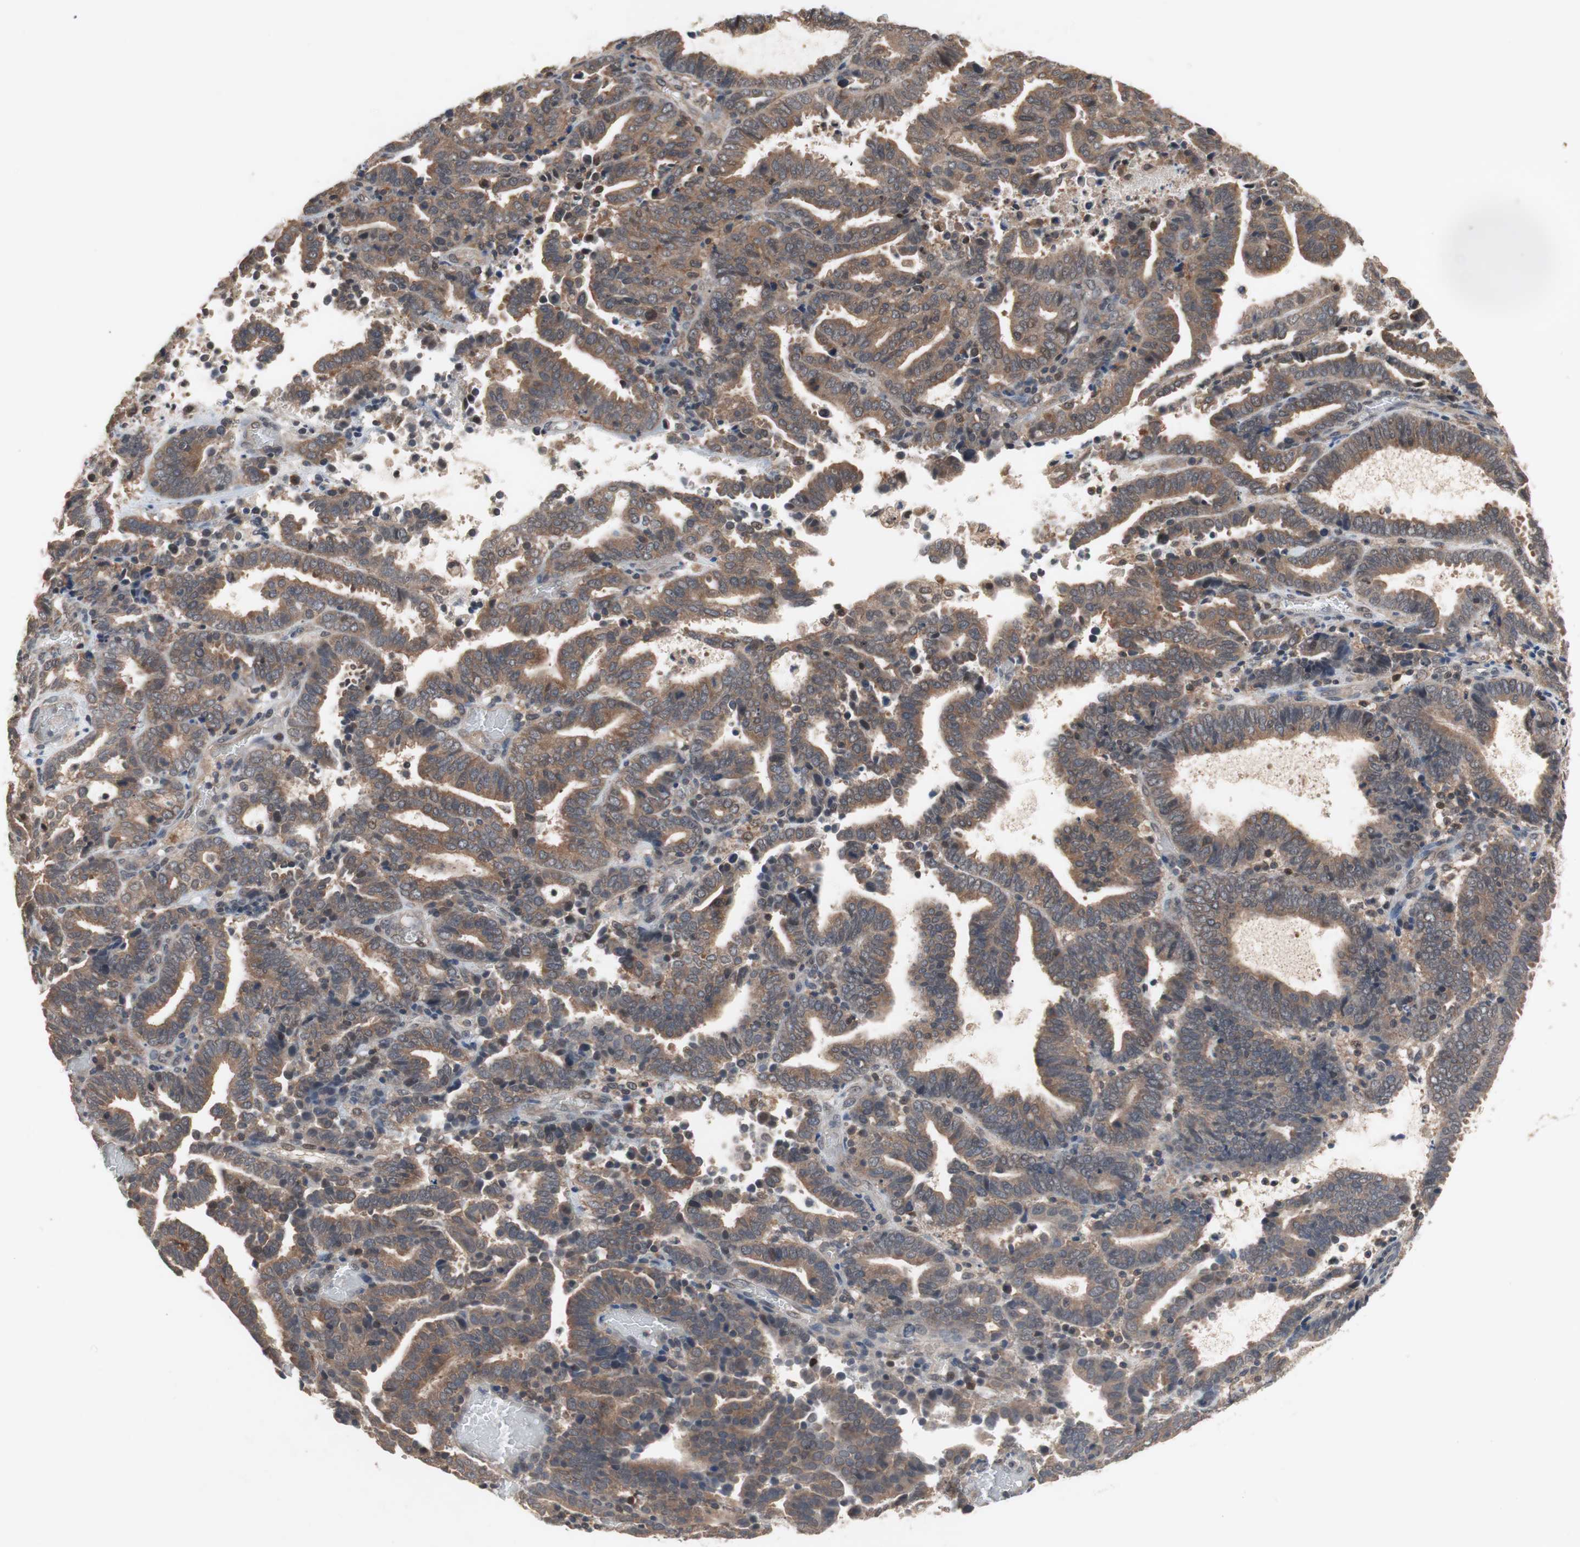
{"staining": {"intensity": "strong", "quantity": ">75%", "location": "cytoplasmic/membranous"}, "tissue": "endometrial cancer", "cell_type": "Tumor cells", "image_type": "cancer", "snomed": [{"axis": "morphology", "description": "Adenocarcinoma, NOS"}, {"axis": "topography", "description": "Uterus"}], "caption": "Endometrial cancer tissue exhibits strong cytoplasmic/membranous positivity in approximately >75% of tumor cells, visualized by immunohistochemistry.", "gene": "GART", "patient": {"sex": "female", "age": 83}}